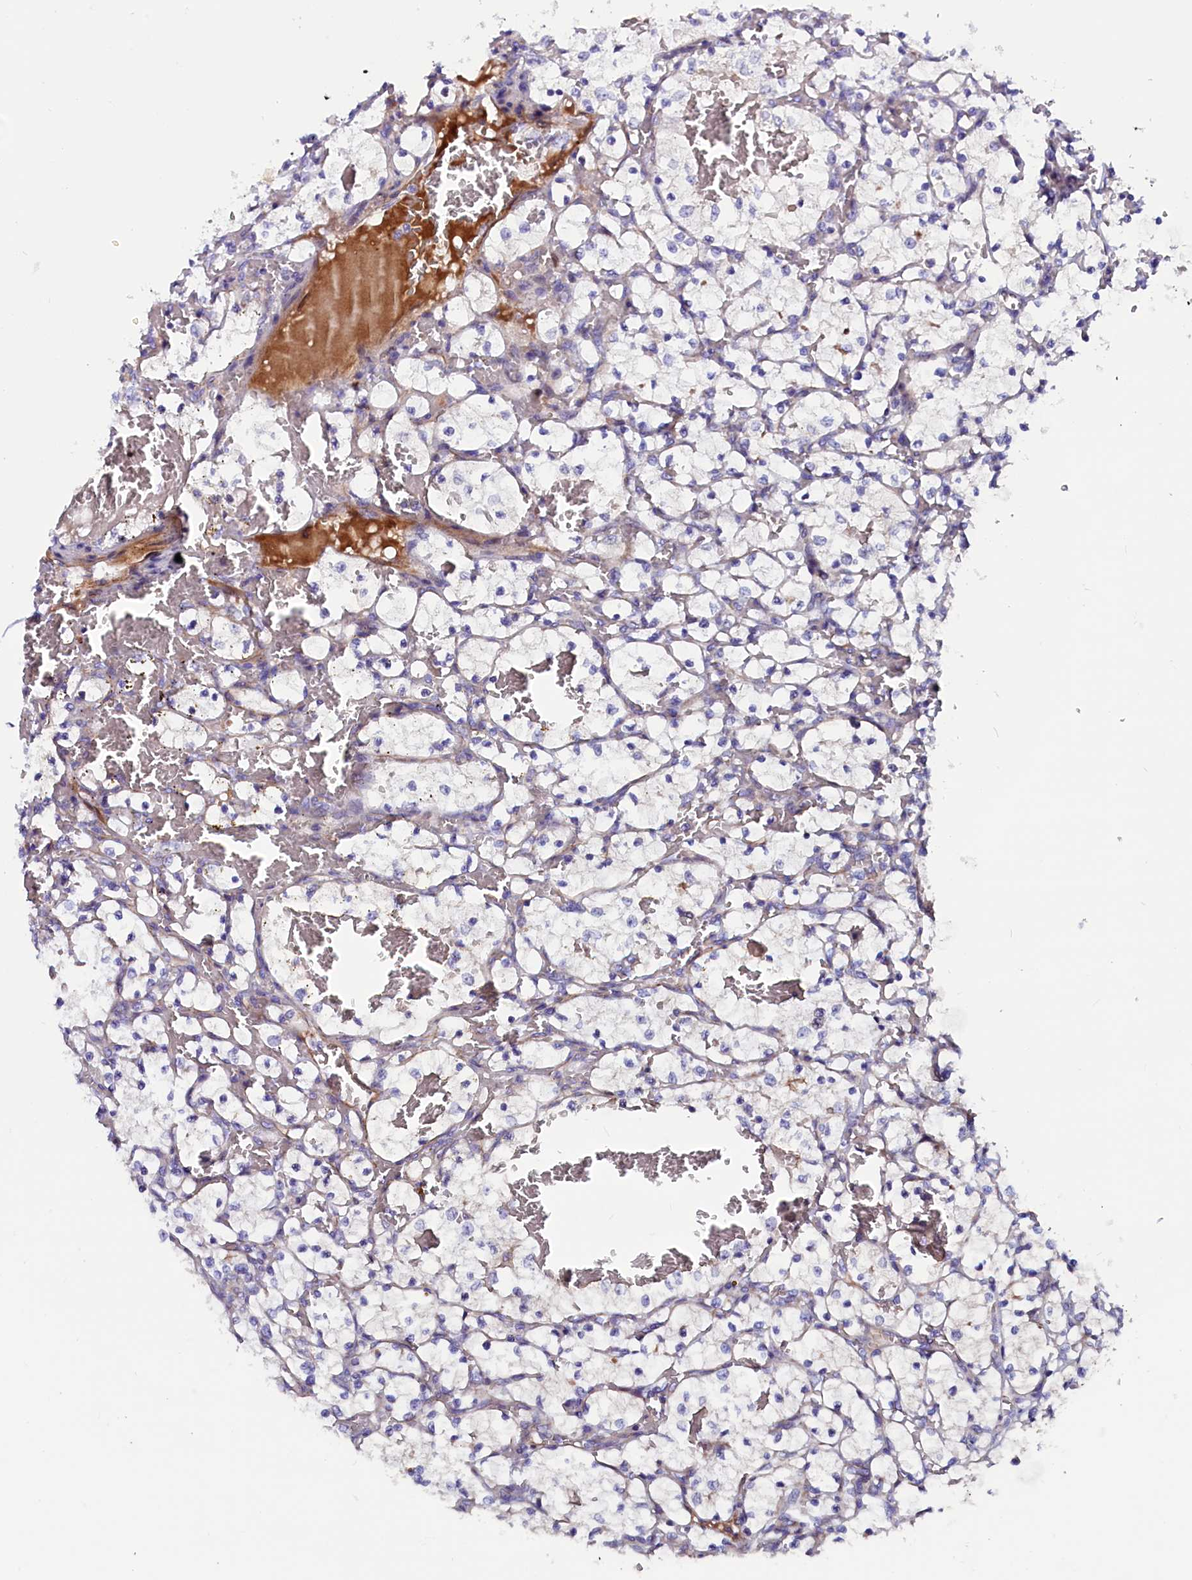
{"staining": {"intensity": "negative", "quantity": "none", "location": "none"}, "tissue": "renal cancer", "cell_type": "Tumor cells", "image_type": "cancer", "snomed": [{"axis": "morphology", "description": "Adenocarcinoma, NOS"}, {"axis": "topography", "description": "Kidney"}], "caption": "An image of human renal adenocarcinoma is negative for staining in tumor cells.", "gene": "ZNF749", "patient": {"sex": "female", "age": 69}}